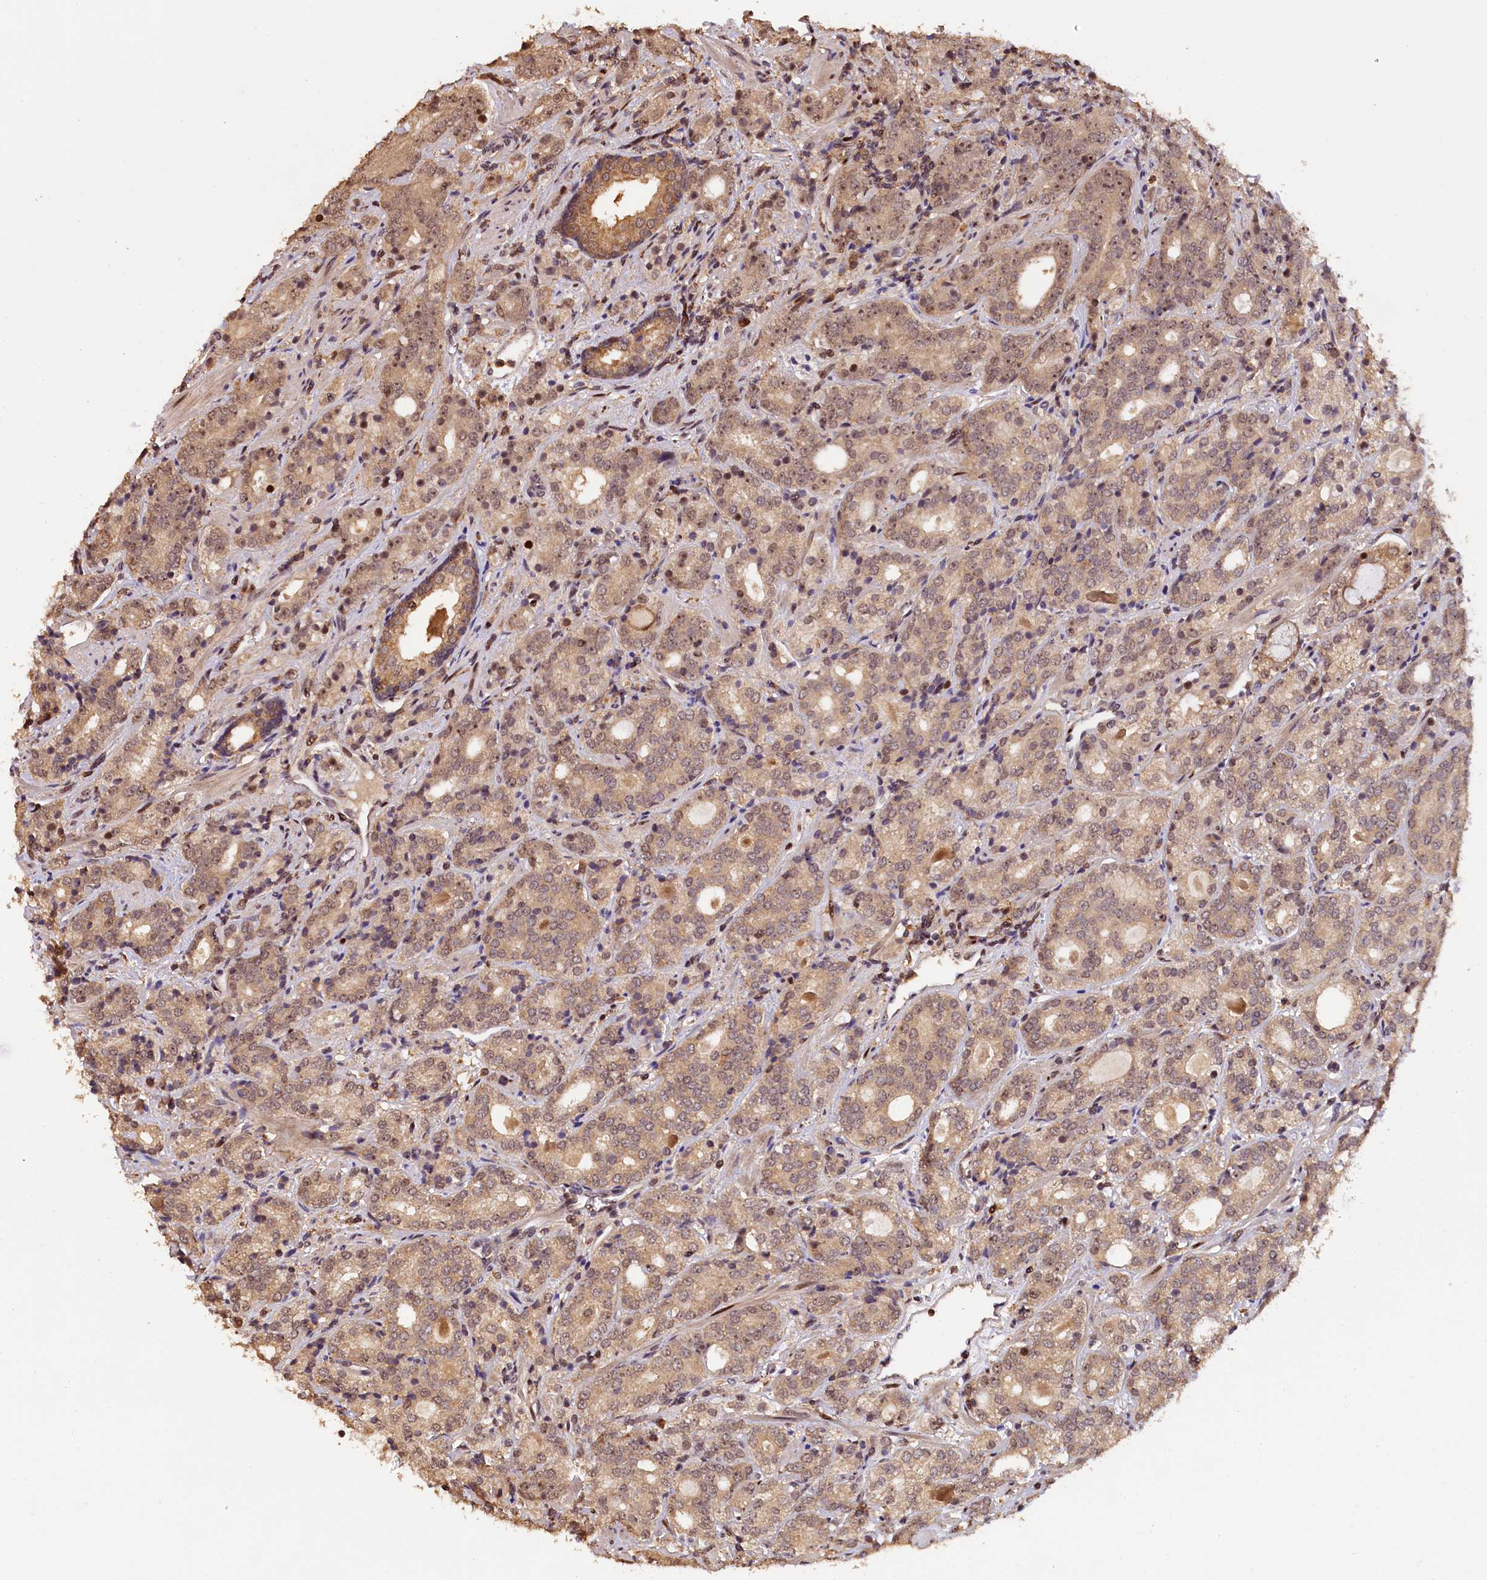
{"staining": {"intensity": "weak", "quantity": ">75%", "location": "cytoplasmic/membranous,nuclear"}, "tissue": "prostate cancer", "cell_type": "Tumor cells", "image_type": "cancer", "snomed": [{"axis": "morphology", "description": "Adenocarcinoma, High grade"}, {"axis": "topography", "description": "Prostate"}], "caption": "Prostate cancer (high-grade adenocarcinoma) stained with a protein marker exhibits weak staining in tumor cells.", "gene": "PHAF1", "patient": {"sex": "male", "age": 64}}